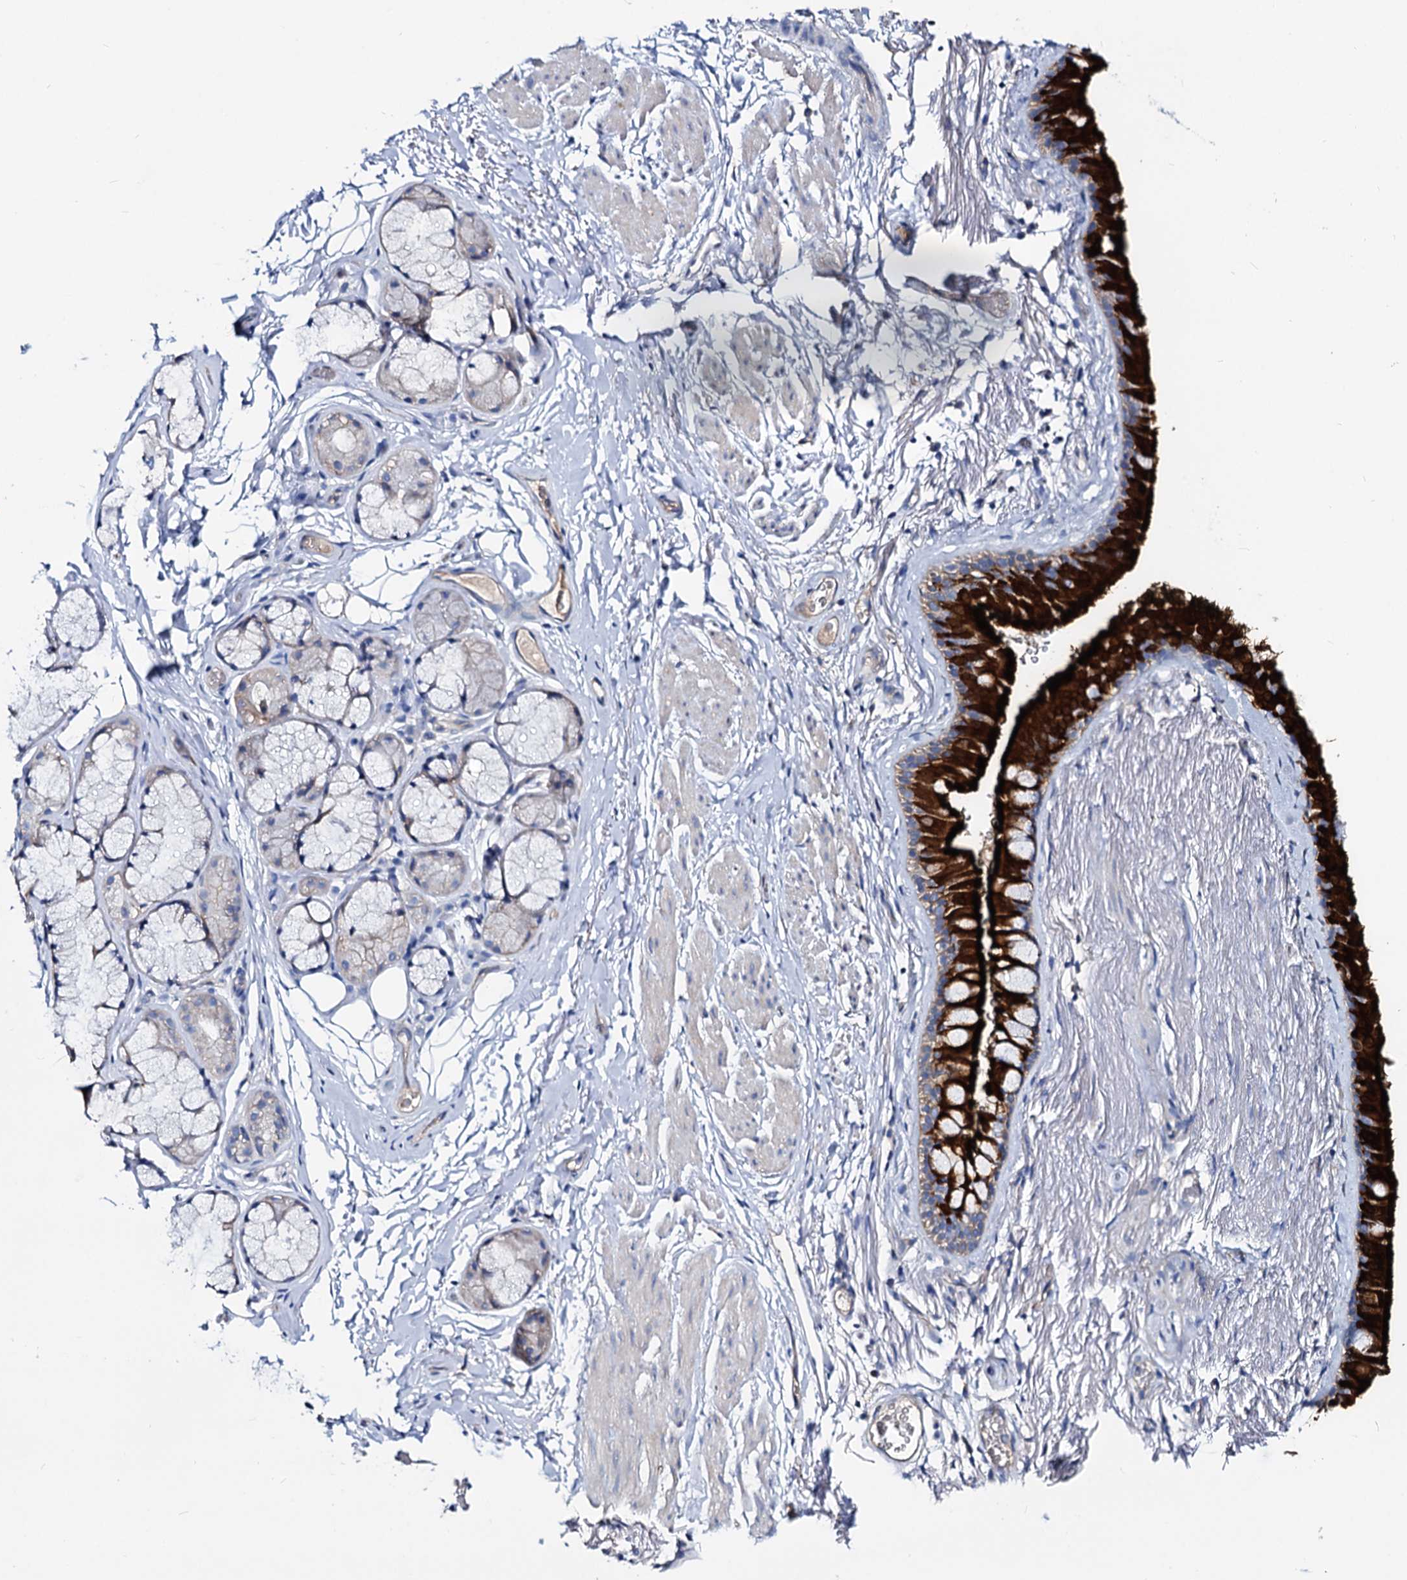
{"staining": {"intensity": "strong", "quantity": ">75%", "location": "cytoplasmic/membranous"}, "tissue": "bronchus", "cell_type": "Respiratory epithelial cells", "image_type": "normal", "snomed": [{"axis": "morphology", "description": "Normal tissue, NOS"}, {"axis": "topography", "description": "Cartilage tissue"}], "caption": "Respiratory epithelial cells exhibit strong cytoplasmic/membranous positivity in approximately >75% of cells in unremarkable bronchus.", "gene": "DYDC2", "patient": {"sex": "male", "age": 63}}